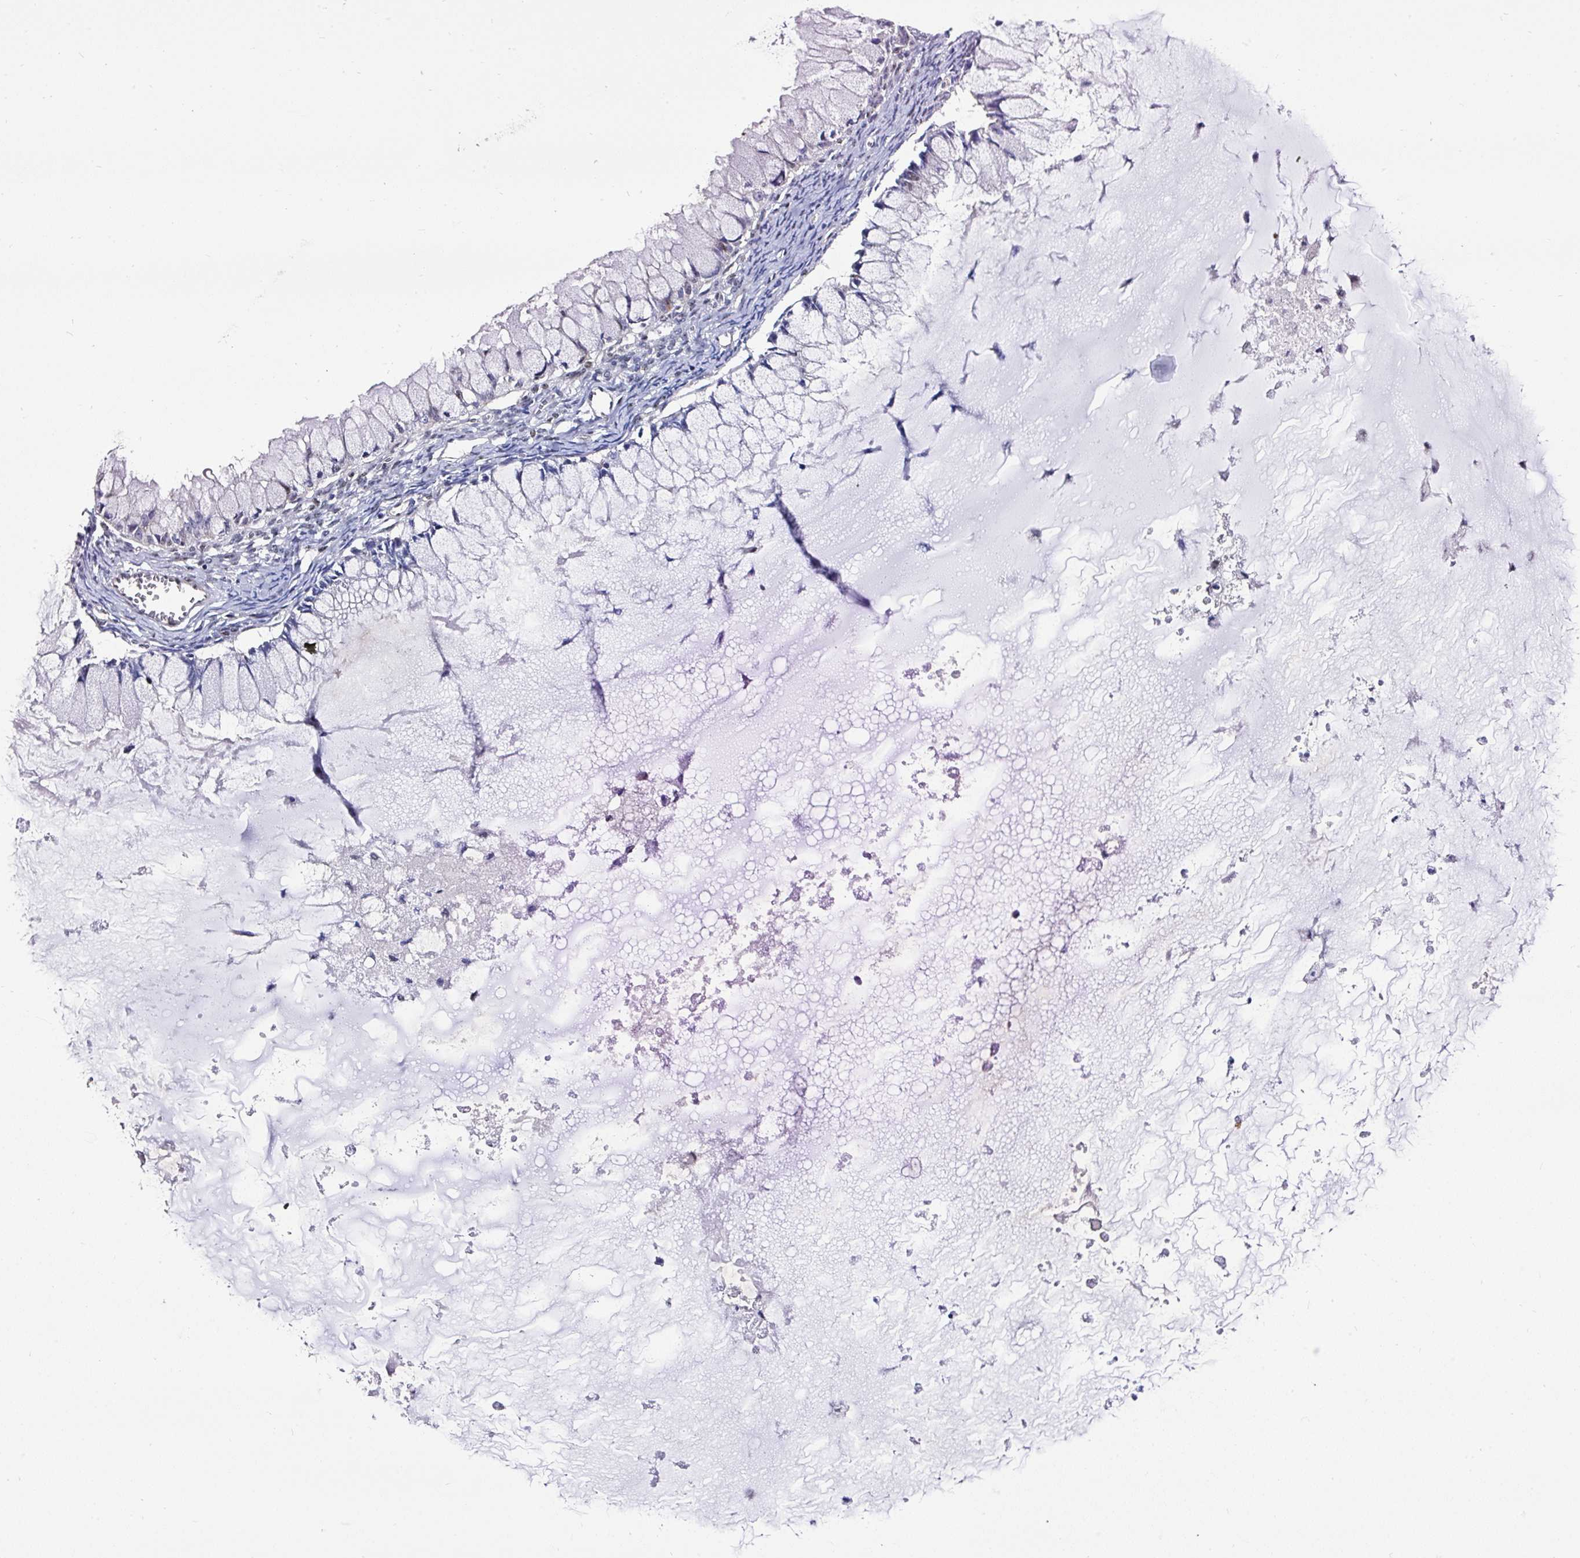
{"staining": {"intensity": "weak", "quantity": "<25%", "location": "nuclear"}, "tissue": "ovarian cancer", "cell_type": "Tumor cells", "image_type": "cancer", "snomed": [{"axis": "morphology", "description": "Cystadenocarcinoma, mucinous, NOS"}, {"axis": "topography", "description": "Ovary"}], "caption": "Tumor cells are negative for protein expression in human ovarian cancer (mucinous cystadenocarcinoma).", "gene": "SMC5", "patient": {"sex": "female", "age": 34}}